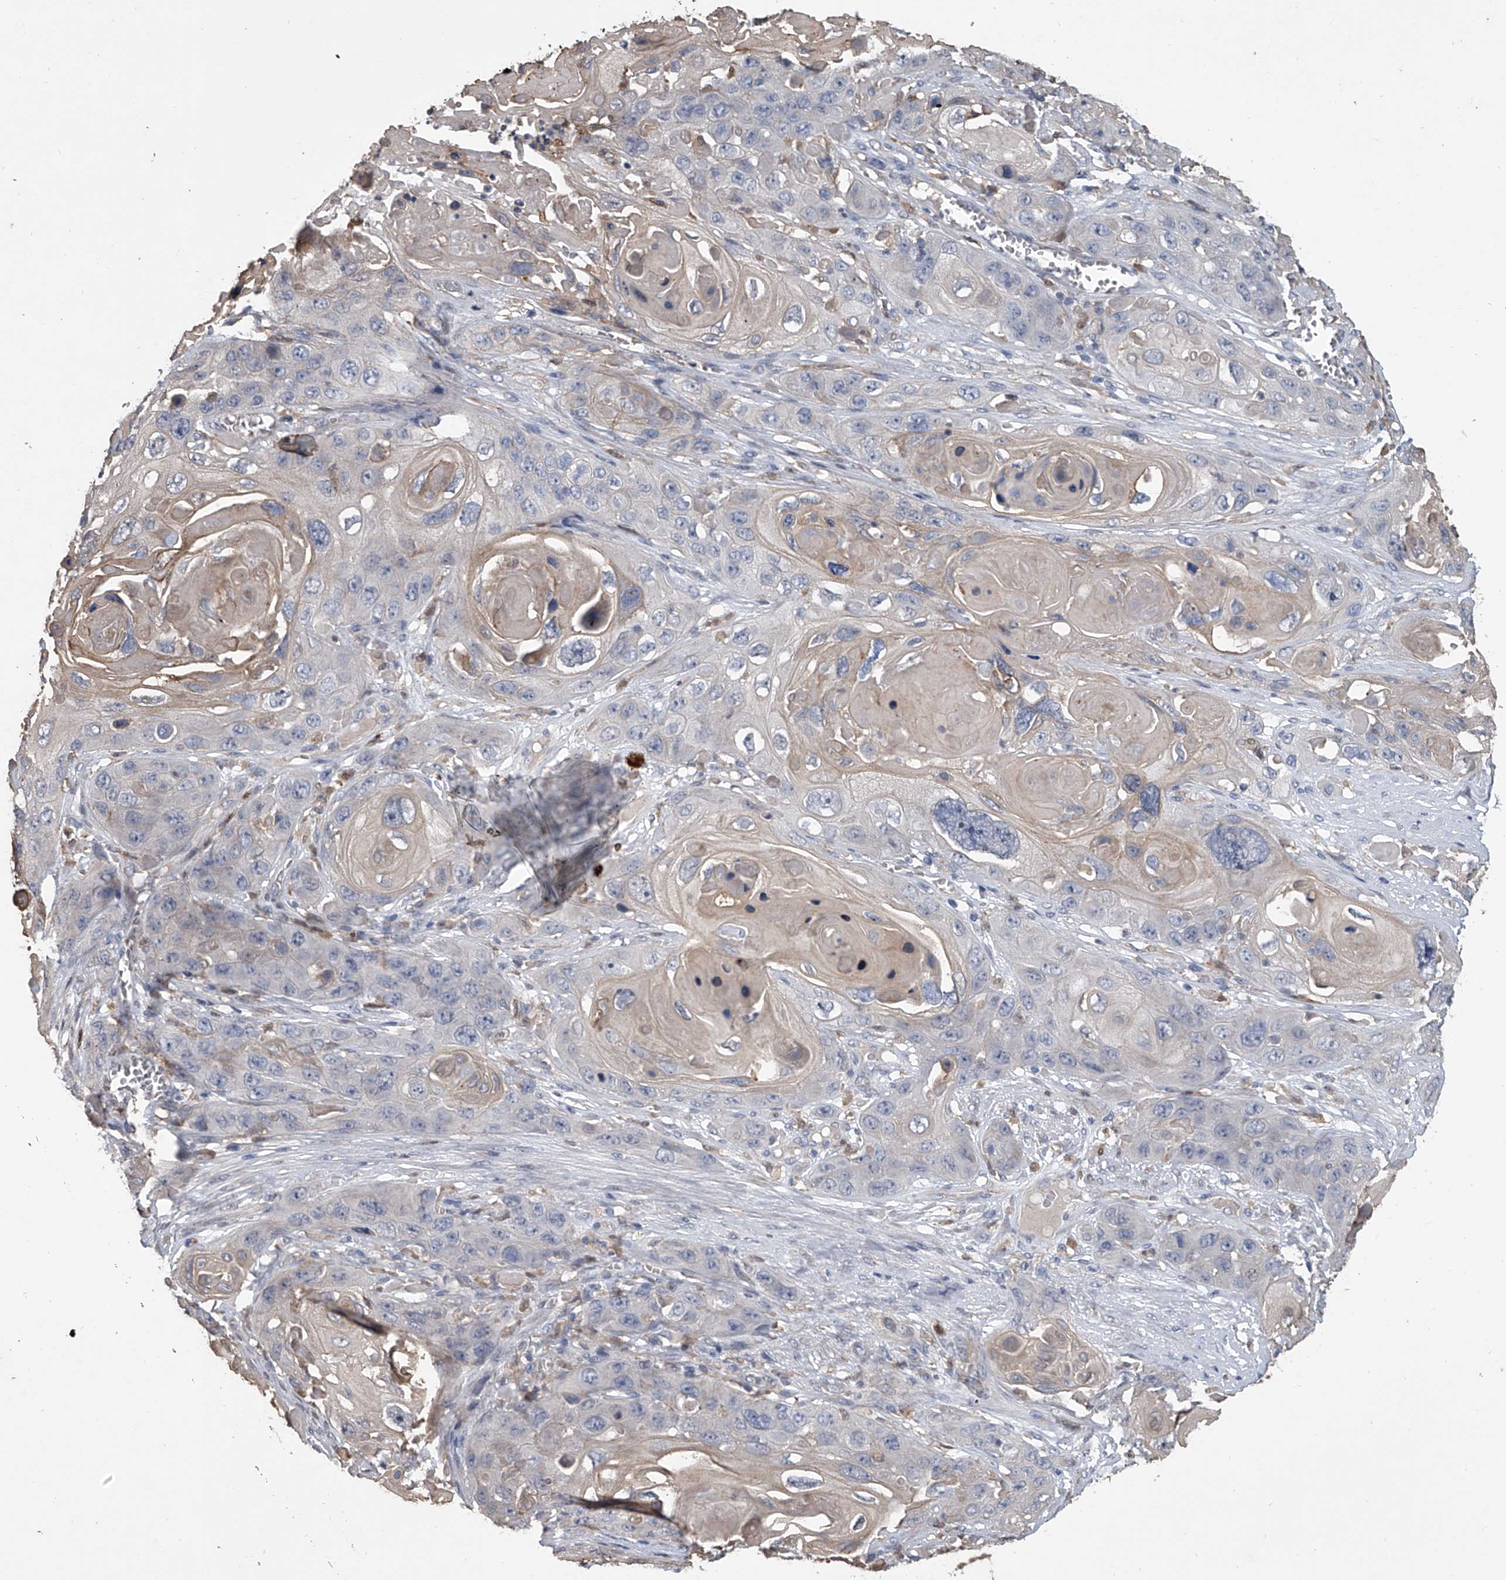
{"staining": {"intensity": "negative", "quantity": "none", "location": "none"}, "tissue": "skin cancer", "cell_type": "Tumor cells", "image_type": "cancer", "snomed": [{"axis": "morphology", "description": "Squamous cell carcinoma, NOS"}, {"axis": "topography", "description": "Skin"}], "caption": "Tumor cells show no significant staining in skin cancer (squamous cell carcinoma).", "gene": "DOCK9", "patient": {"sex": "male", "age": 55}}